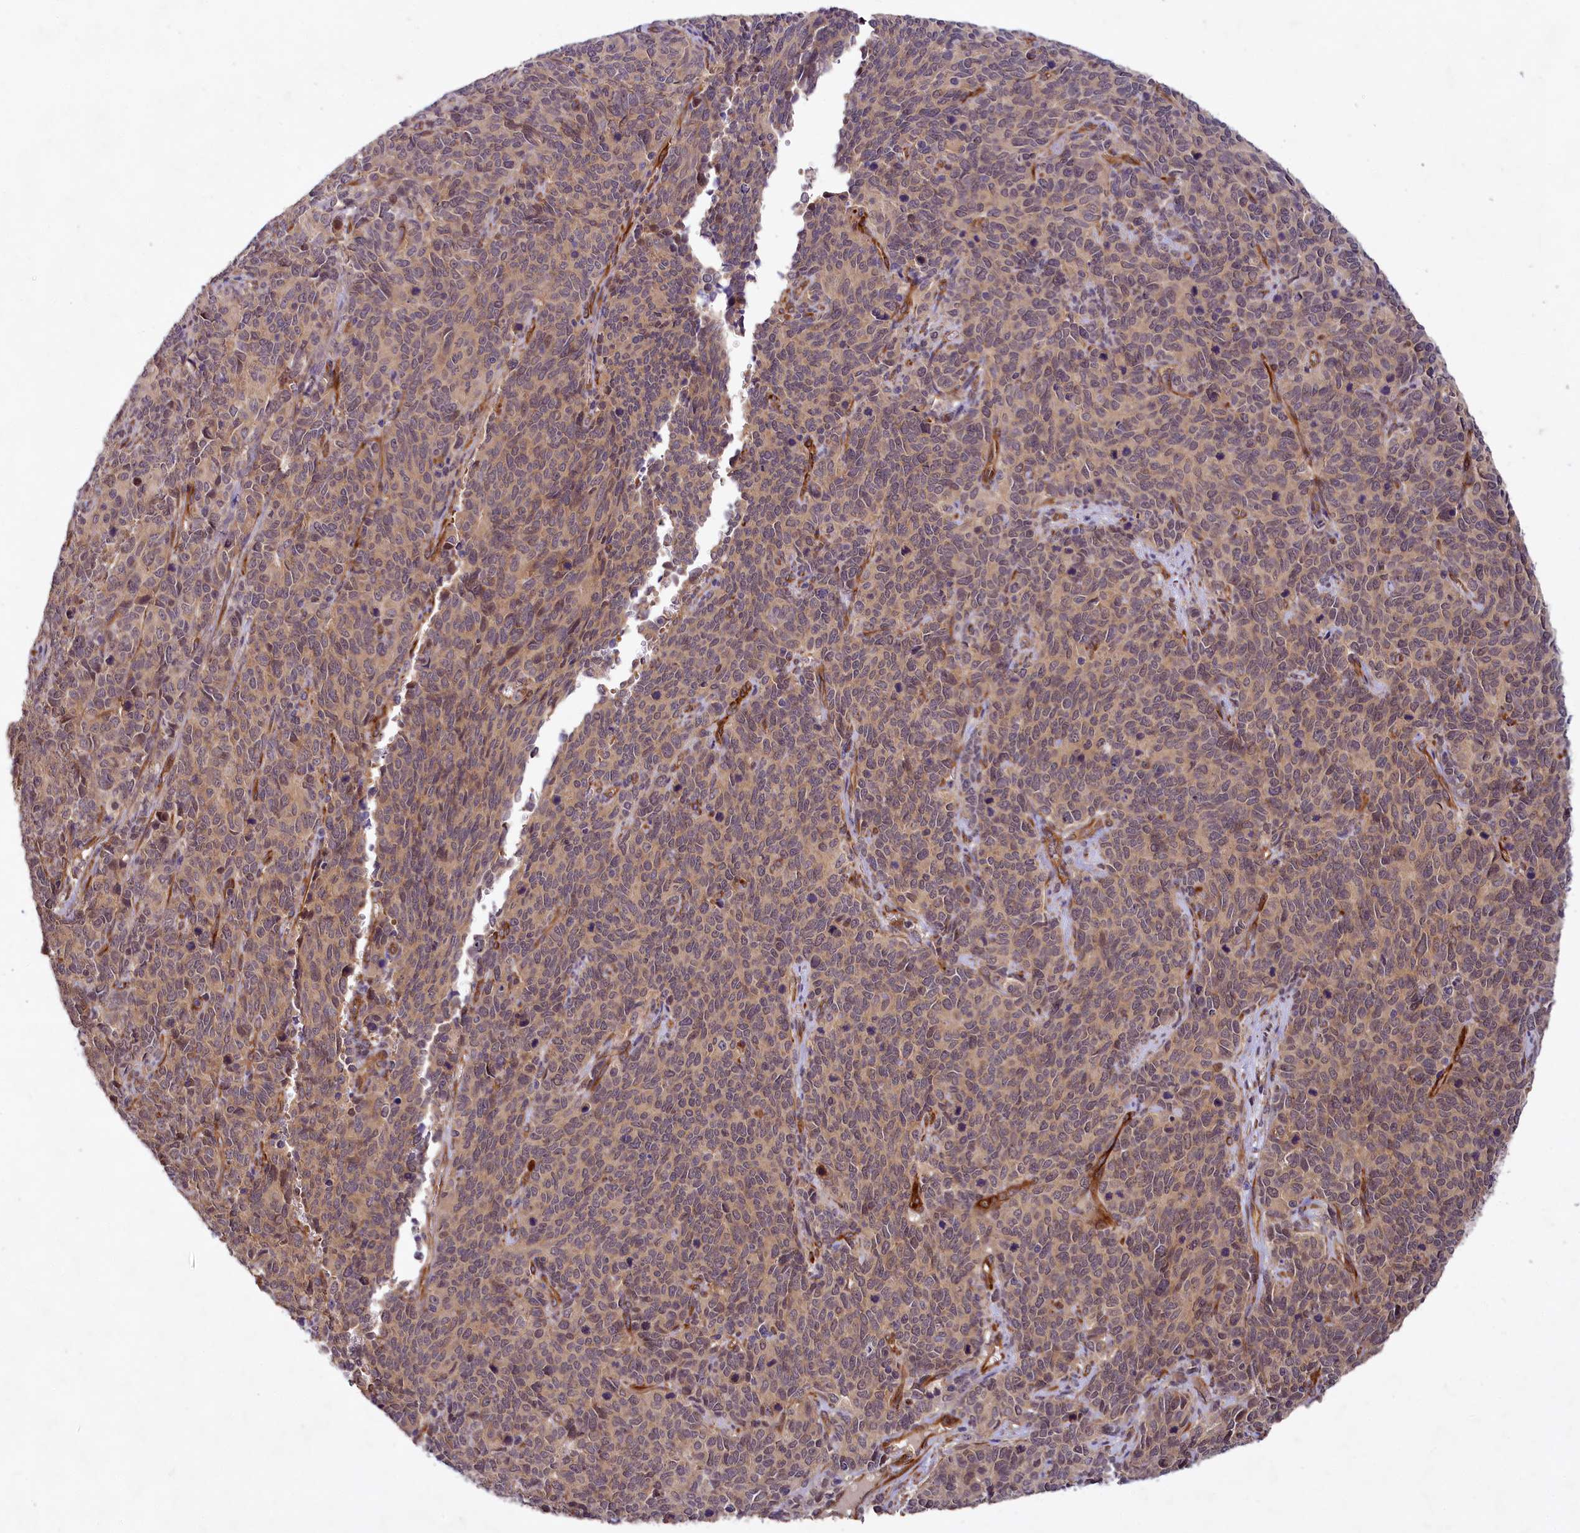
{"staining": {"intensity": "weak", "quantity": ">75%", "location": "cytoplasmic/membranous"}, "tissue": "cervical cancer", "cell_type": "Tumor cells", "image_type": "cancer", "snomed": [{"axis": "morphology", "description": "Squamous cell carcinoma, NOS"}, {"axis": "topography", "description": "Cervix"}], "caption": "Protein expression analysis of cervical cancer (squamous cell carcinoma) displays weak cytoplasmic/membranous staining in approximately >75% of tumor cells. (brown staining indicates protein expression, while blue staining denotes nuclei).", "gene": "PKN2", "patient": {"sex": "female", "age": 60}}